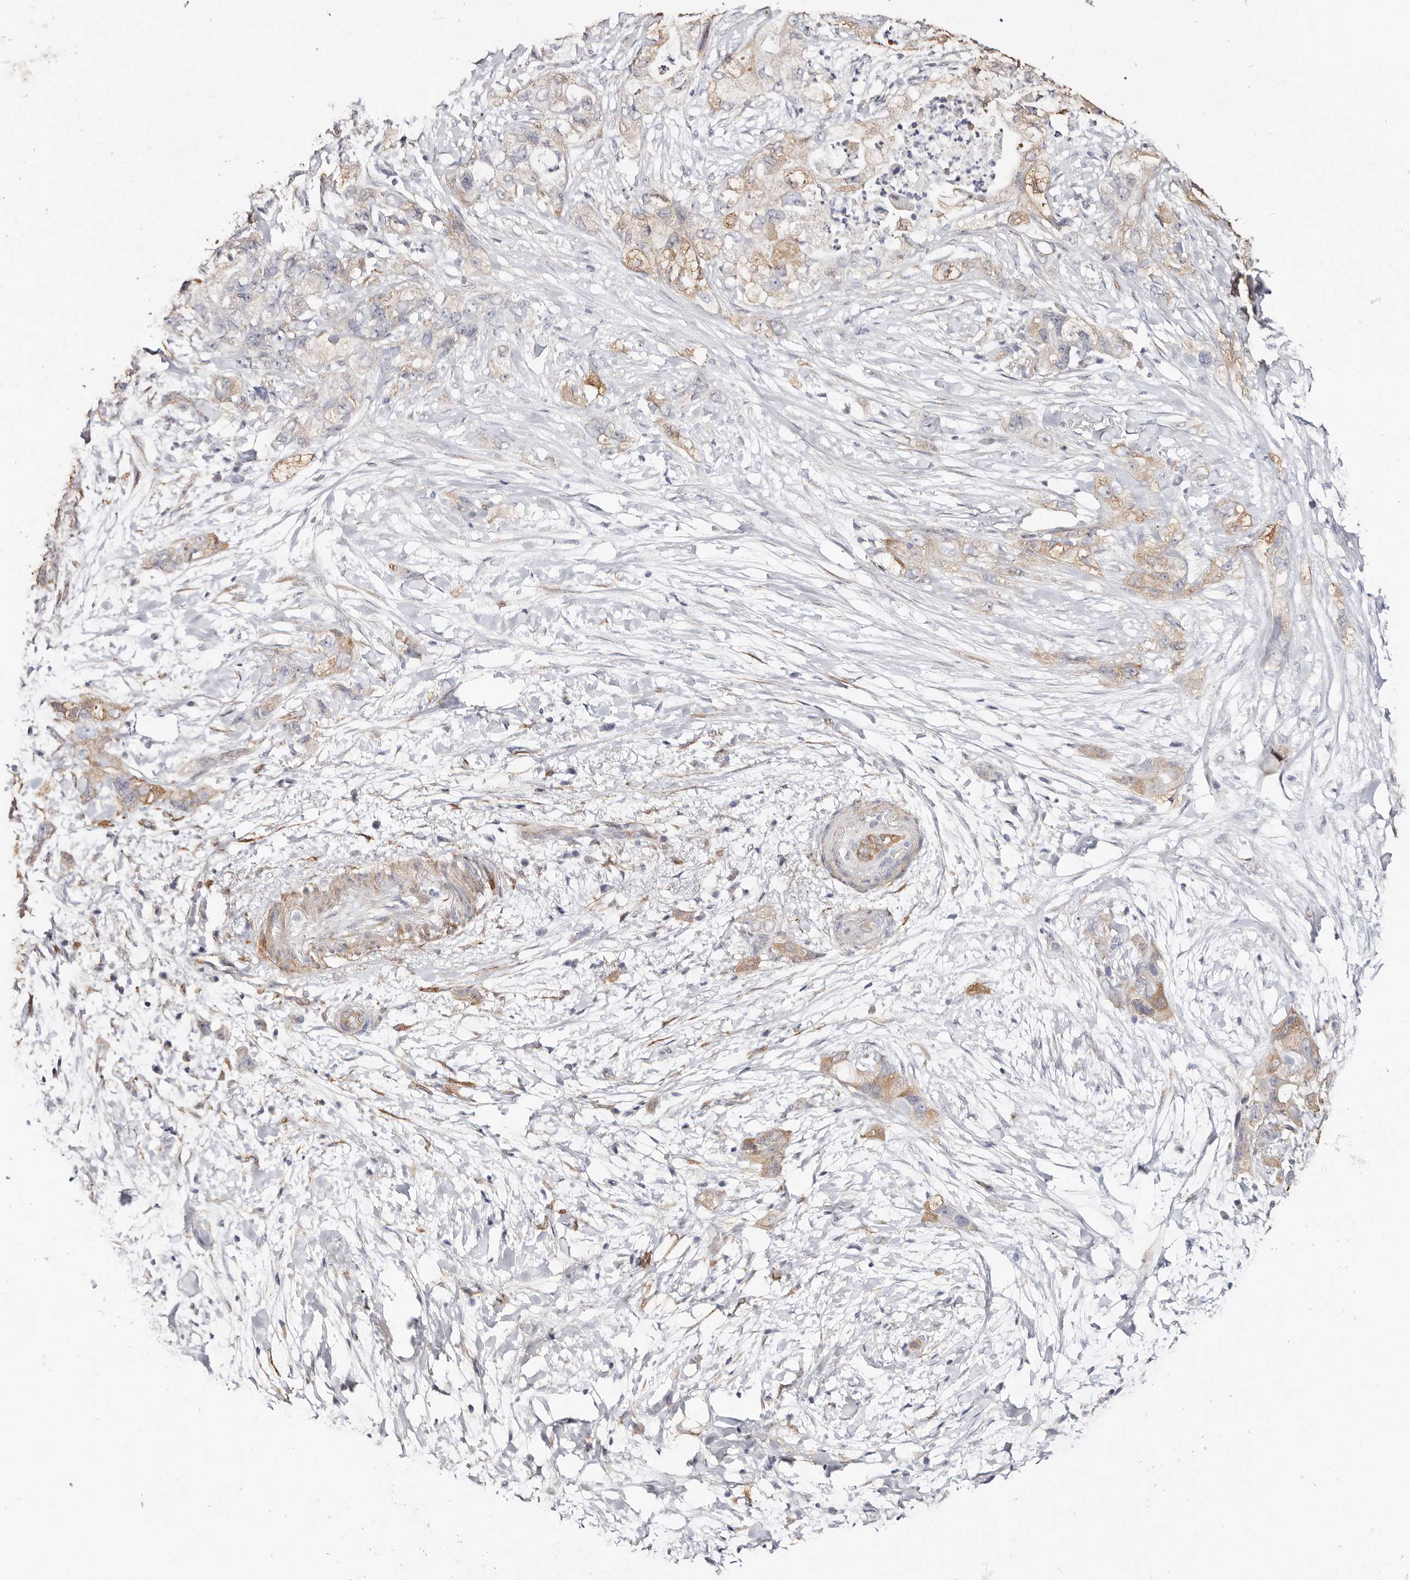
{"staining": {"intensity": "weak", "quantity": "<25%", "location": "cytoplasmic/membranous"}, "tissue": "pancreatic cancer", "cell_type": "Tumor cells", "image_type": "cancer", "snomed": [{"axis": "morphology", "description": "Adenocarcinoma, NOS"}, {"axis": "topography", "description": "Pancreas"}], "caption": "Micrograph shows no significant protein positivity in tumor cells of pancreatic cancer.", "gene": "TGM2", "patient": {"sex": "female", "age": 73}}